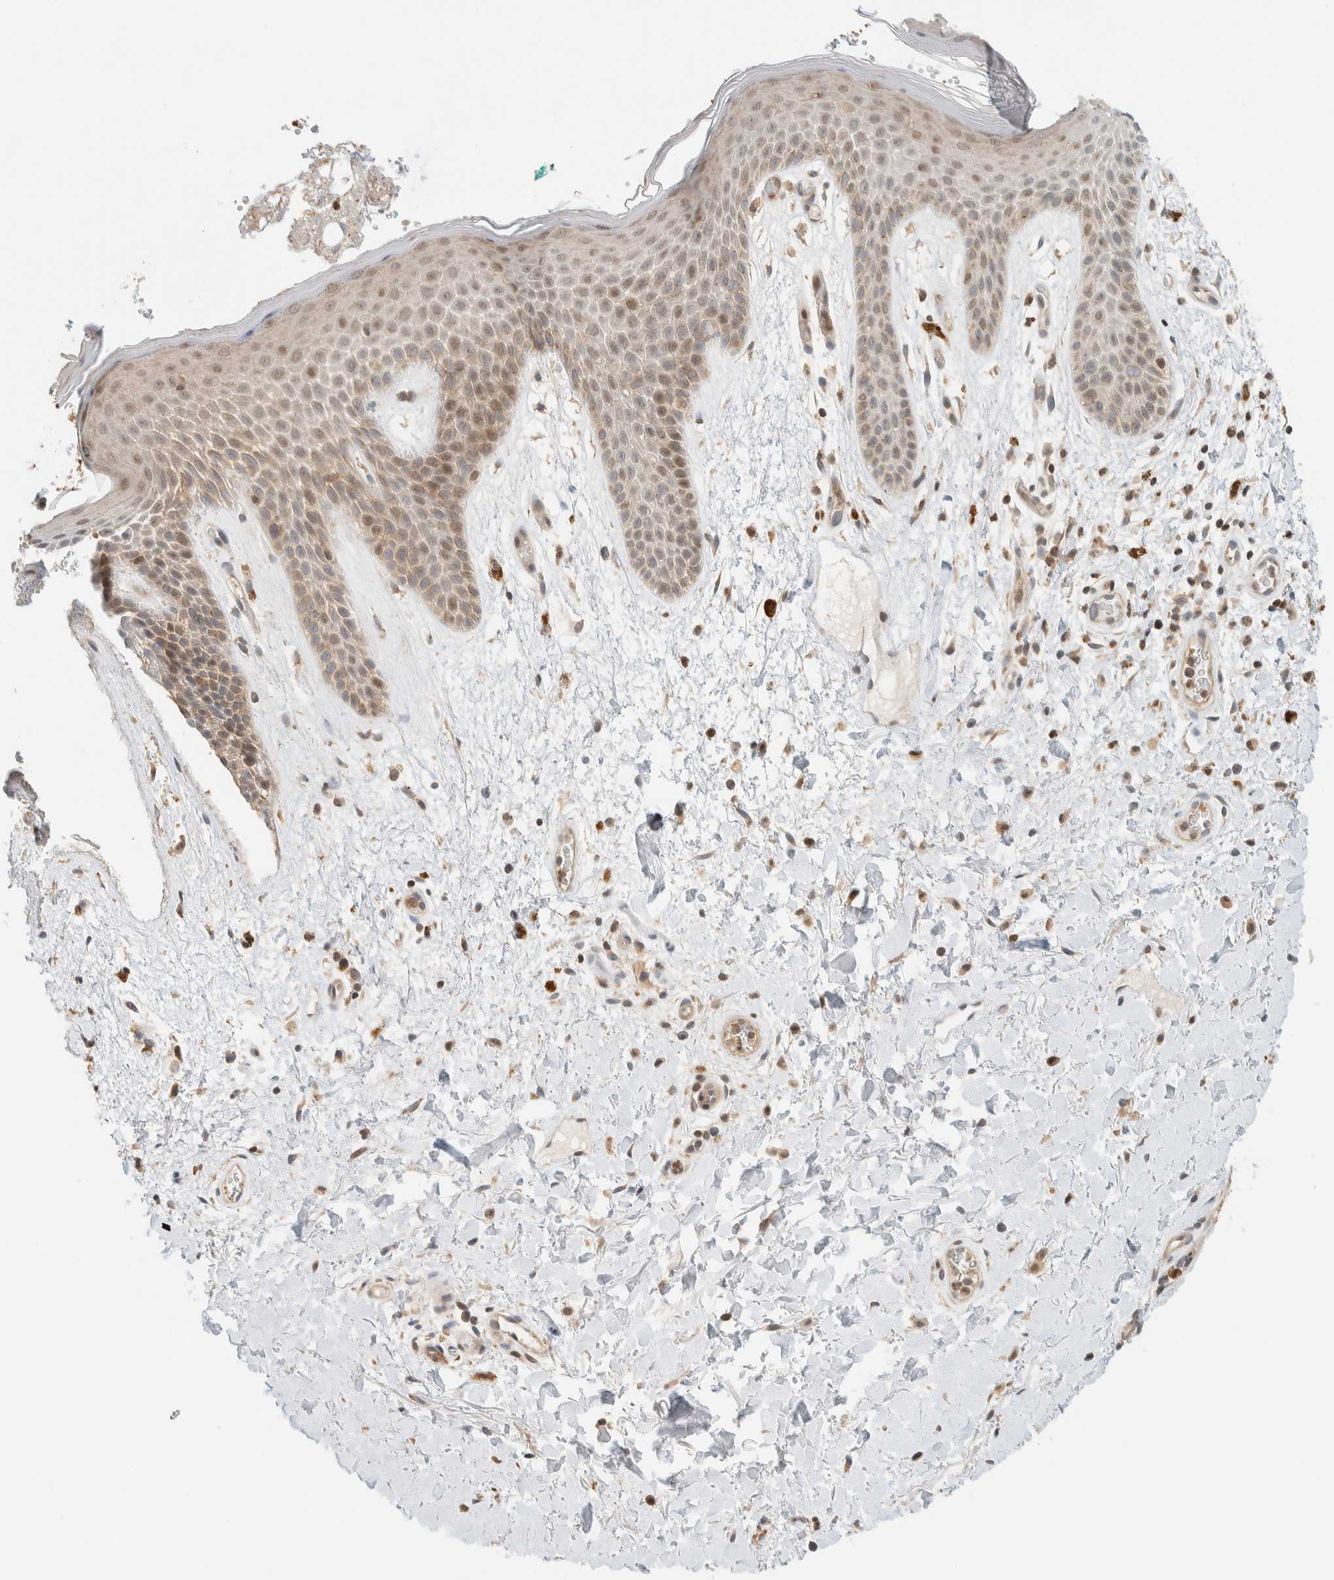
{"staining": {"intensity": "weak", "quantity": "25%-75%", "location": "cytoplasmic/membranous,nuclear"}, "tissue": "skin", "cell_type": "Epidermal cells", "image_type": "normal", "snomed": [{"axis": "morphology", "description": "Normal tissue, NOS"}, {"axis": "topography", "description": "Anal"}], "caption": "A brown stain labels weak cytoplasmic/membranous,nuclear expression of a protein in epidermal cells of unremarkable skin. The staining is performed using DAB (3,3'-diaminobenzidine) brown chromogen to label protein expression. The nuclei are counter-stained blue using hematoxylin.", "gene": "ARFGEF1", "patient": {"sex": "male", "age": 74}}